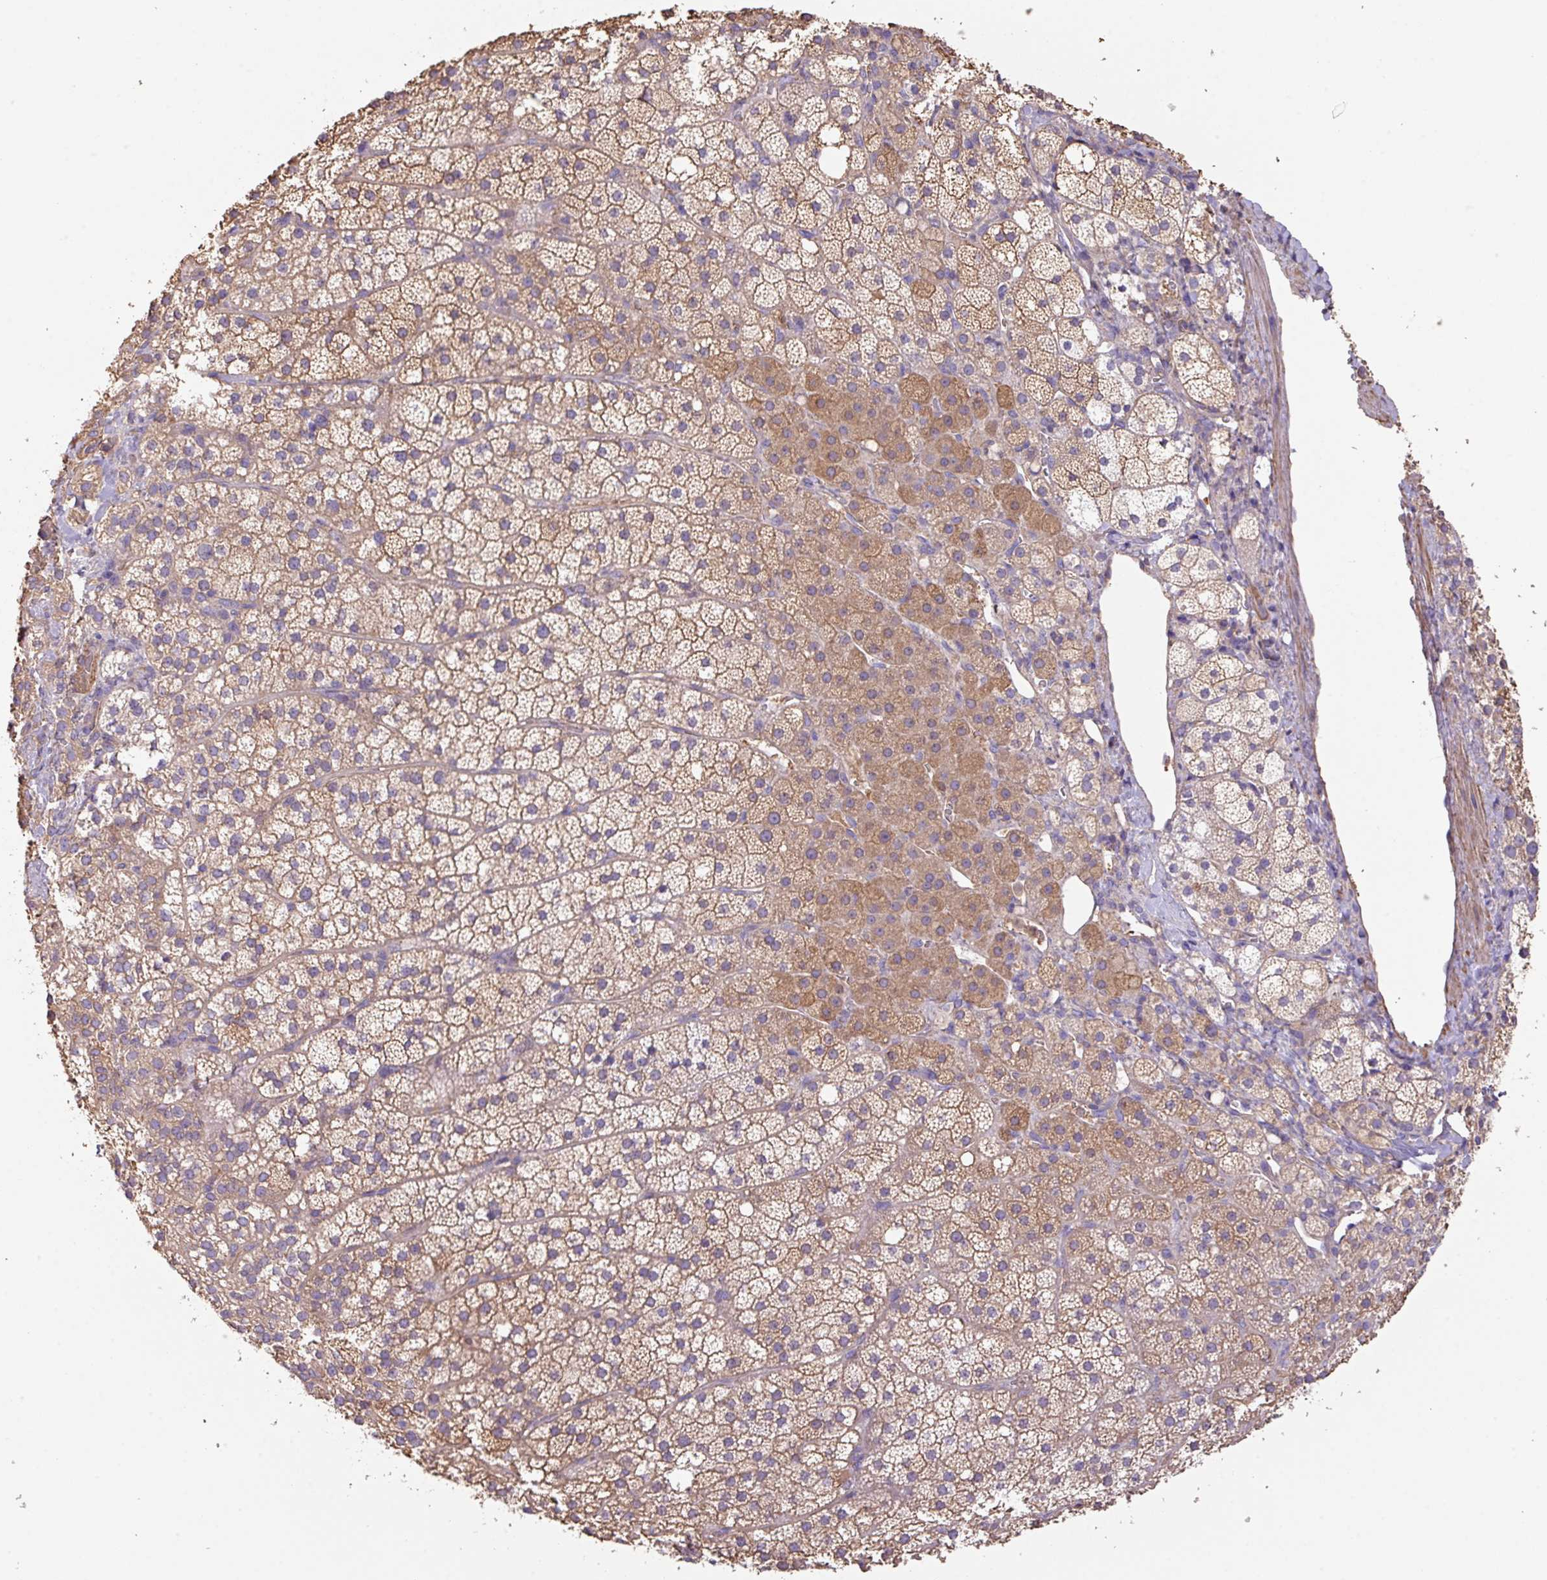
{"staining": {"intensity": "moderate", "quantity": "25%-75%", "location": "cytoplasmic/membranous"}, "tissue": "adrenal gland", "cell_type": "Glandular cells", "image_type": "normal", "snomed": [{"axis": "morphology", "description": "Normal tissue, NOS"}, {"axis": "topography", "description": "Adrenal gland"}], "caption": "Adrenal gland was stained to show a protein in brown. There is medium levels of moderate cytoplasmic/membranous expression in about 25%-75% of glandular cells.", "gene": "CALML4", "patient": {"sex": "male", "age": 53}}